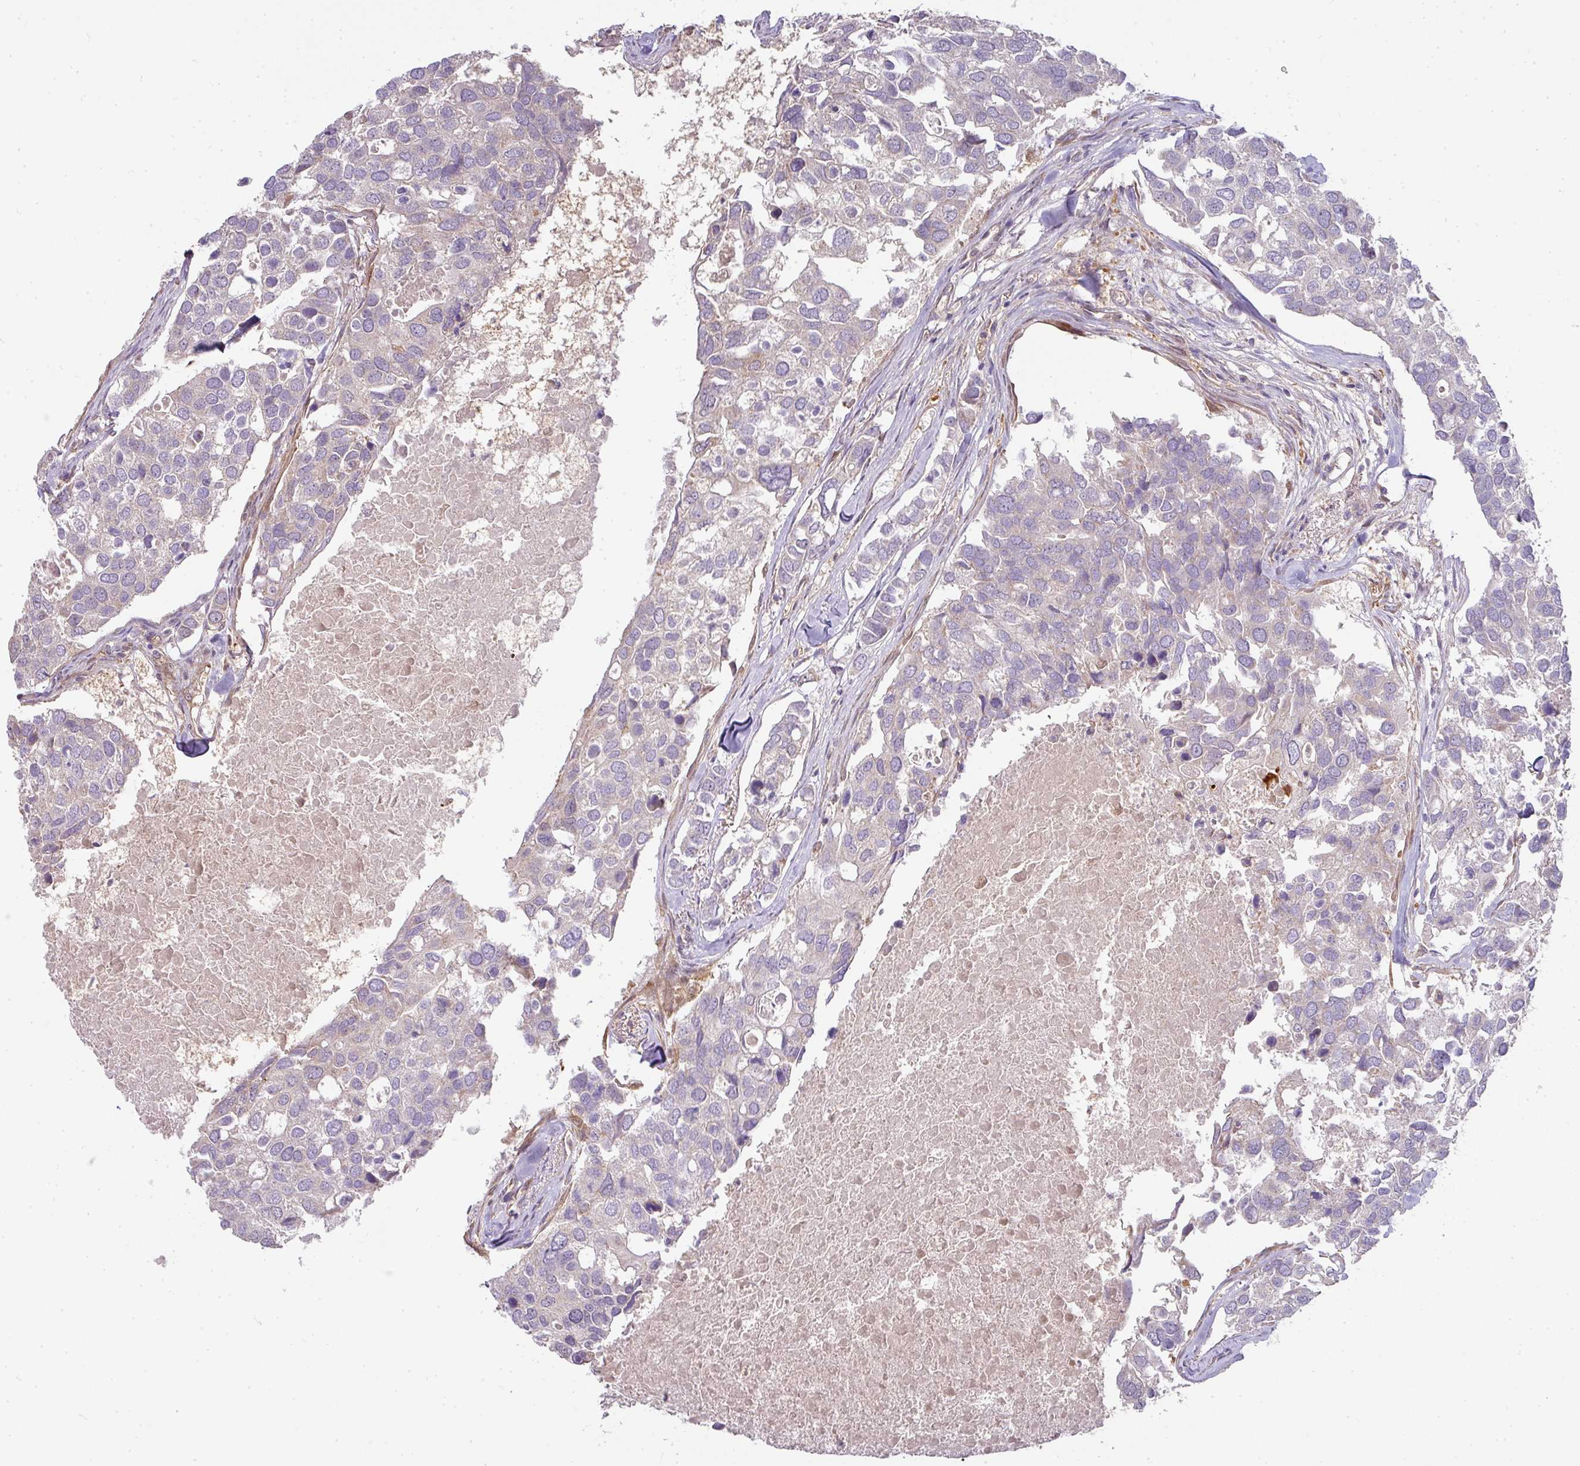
{"staining": {"intensity": "negative", "quantity": "none", "location": "none"}, "tissue": "breast cancer", "cell_type": "Tumor cells", "image_type": "cancer", "snomed": [{"axis": "morphology", "description": "Duct carcinoma"}, {"axis": "topography", "description": "Breast"}], "caption": "Immunohistochemistry of human invasive ductal carcinoma (breast) shows no expression in tumor cells.", "gene": "STK35", "patient": {"sex": "female", "age": 83}}